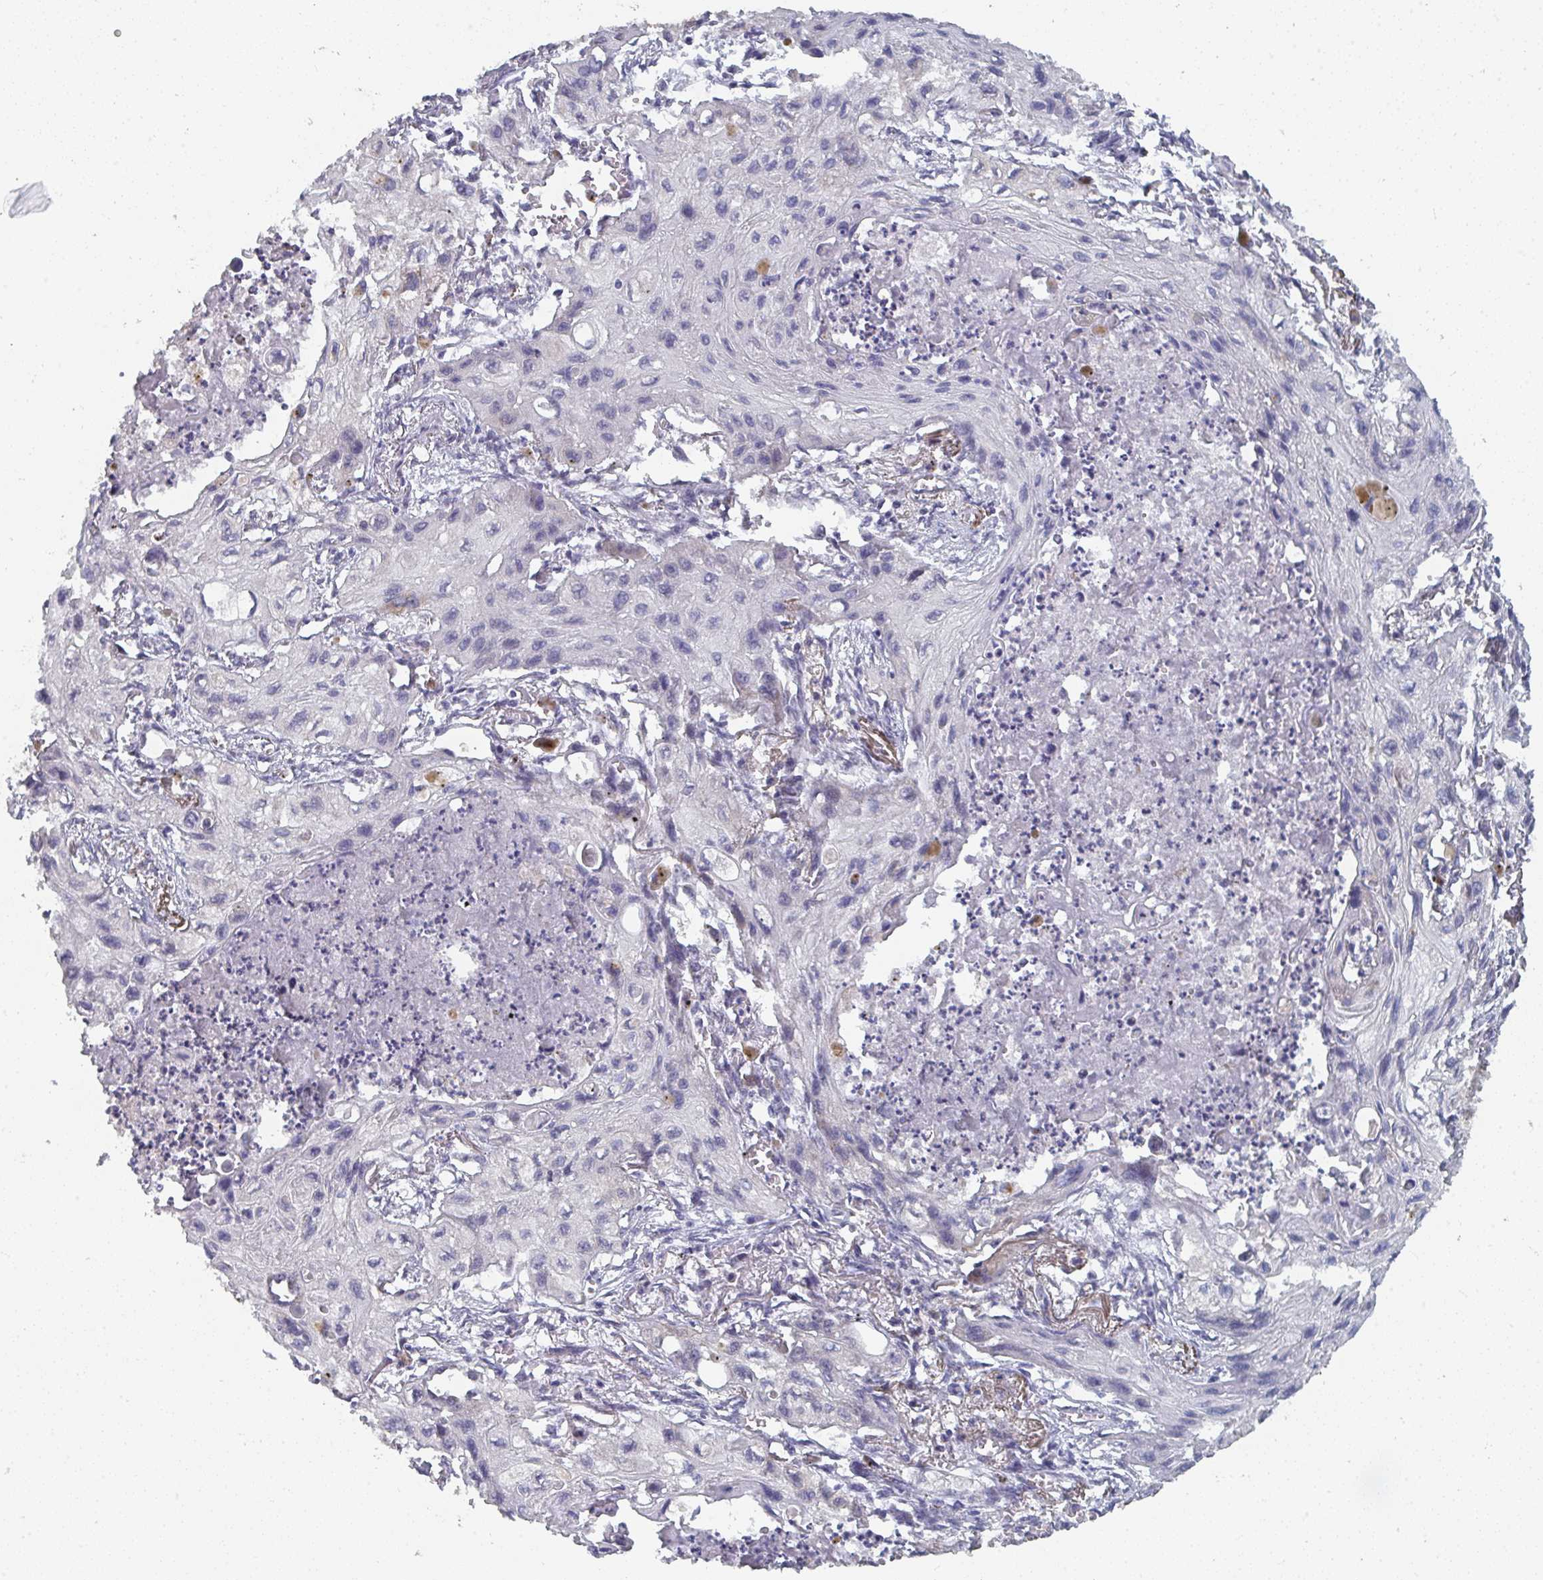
{"staining": {"intensity": "strong", "quantity": "<25%", "location": "cytoplasmic/membranous"}, "tissue": "lung cancer", "cell_type": "Tumor cells", "image_type": "cancer", "snomed": [{"axis": "morphology", "description": "Squamous cell carcinoma, NOS"}, {"axis": "topography", "description": "Lung"}], "caption": "Human lung cancer stained with a brown dye shows strong cytoplasmic/membranous positive expression in about <25% of tumor cells.", "gene": "LIX1", "patient": {"sex": "male", "age": 71}}